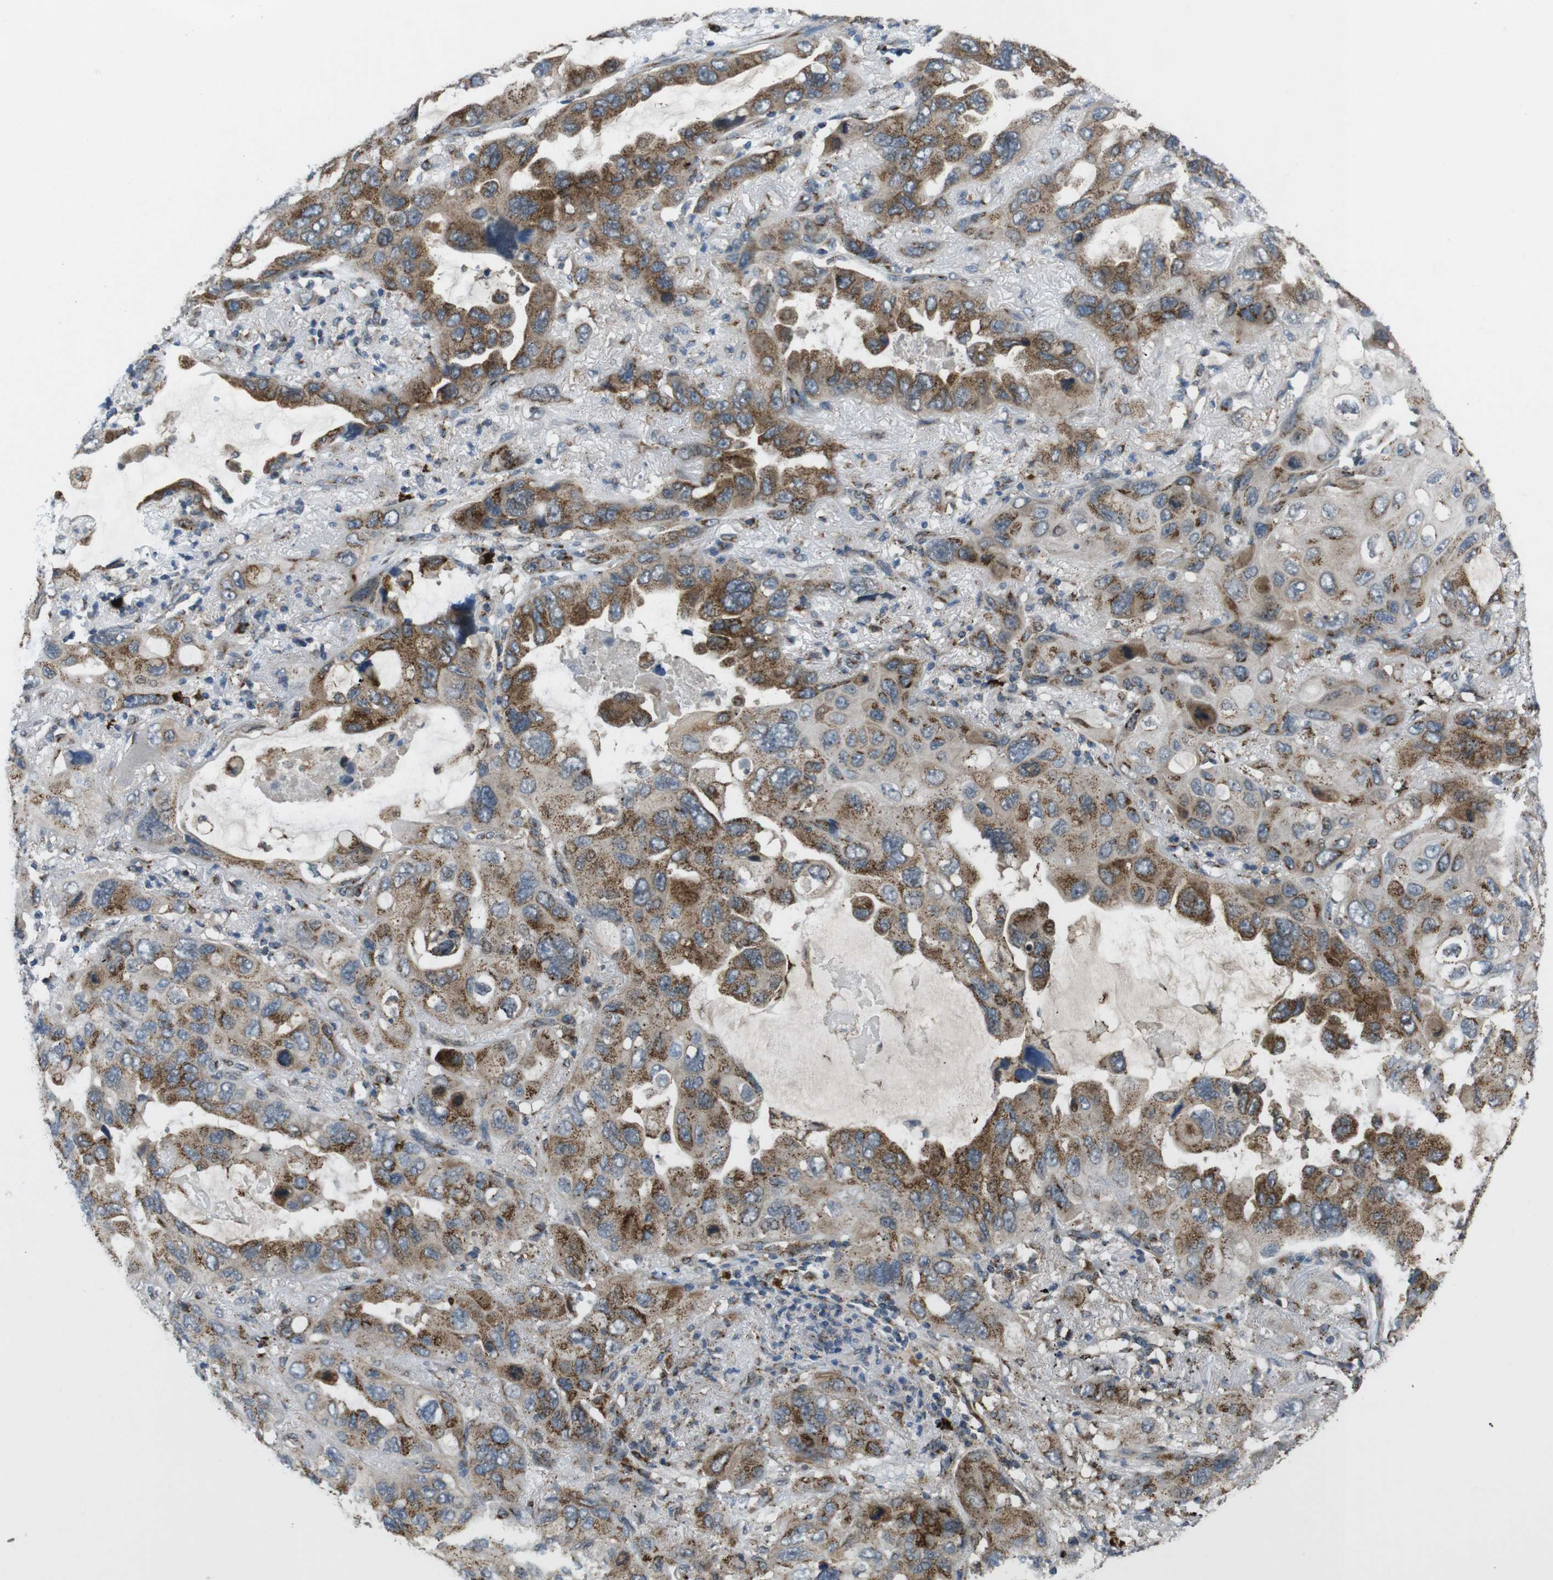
{"staining": {"intensity": "moderate", "quantity": ">75%", "location": "cytoplasmic/membranous"}, "tissue": "lung cancer", "cell_type": "Tumor cells", "image_type": "cancer", "snomed": [{"axis": "morphology", "description": "Squamous cell carcinoma, NOS"}, {"axis": "topography", "description": "Lung"}], "caption": "Brown immunohistochemical staining in human lung squamous cell carcinoma reveals moderate cytoplasmic/membranous positivity in about >75% of tumor cells.", "gene": "ZFPL1", "patient": {"sex": "female", "age": 73}}